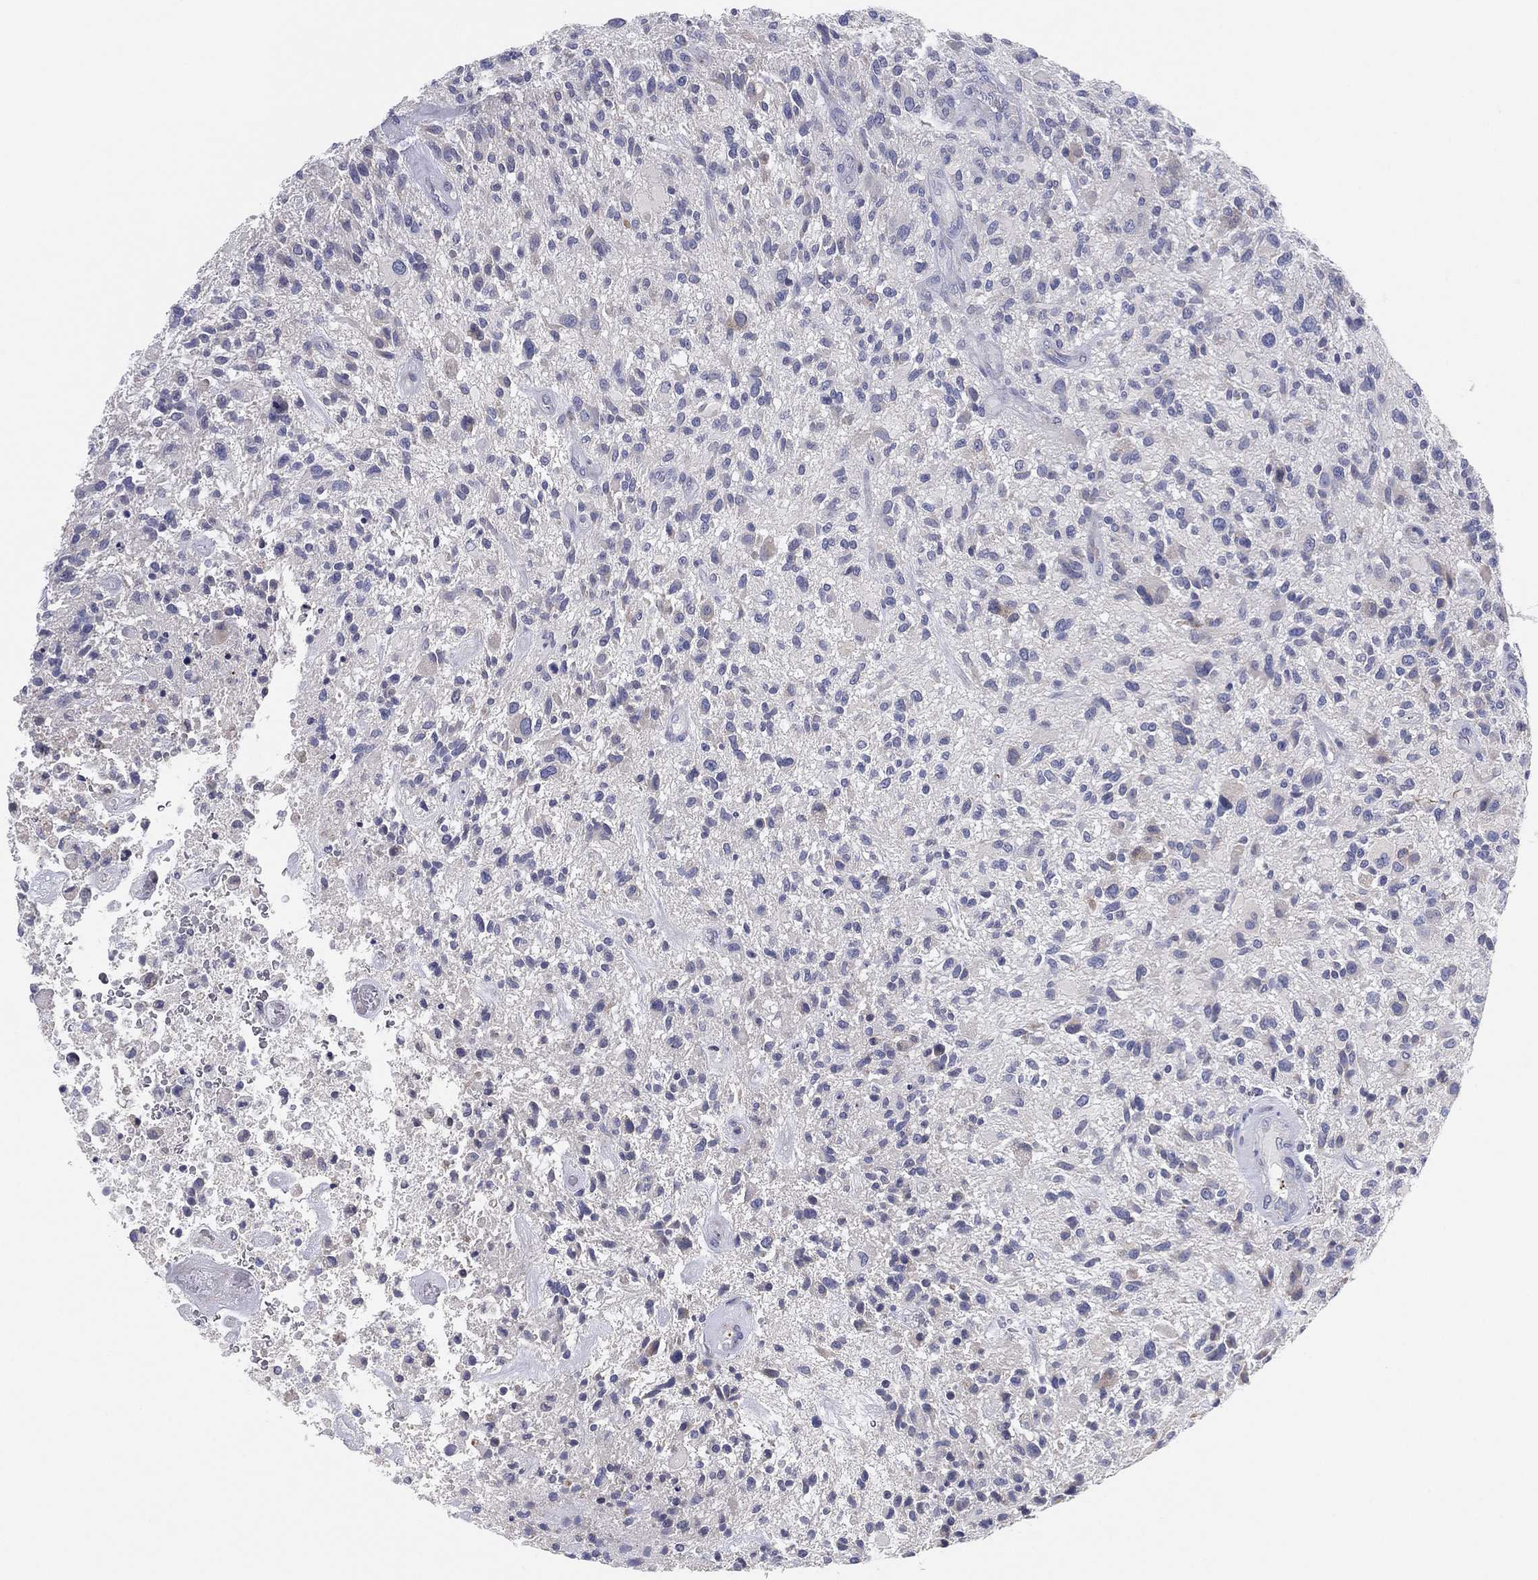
{"staining": {"intensity": "negative", "quantity": "none", "location": "none"}, "tissue": "glioma", "cell_type": "Tumor cells", "image_type": "cancer", "snomed": [{"axis": "morphology", "description": "Glioma, malignant, High grade"}, {"axis": "topography", "description": "Brain"}], "caption": "Immunohistochemistry of human glioma demonstrates no expression in tumor cells.", "gene": "TMEM40", "patient": {"sex": "male", "age": 47}}